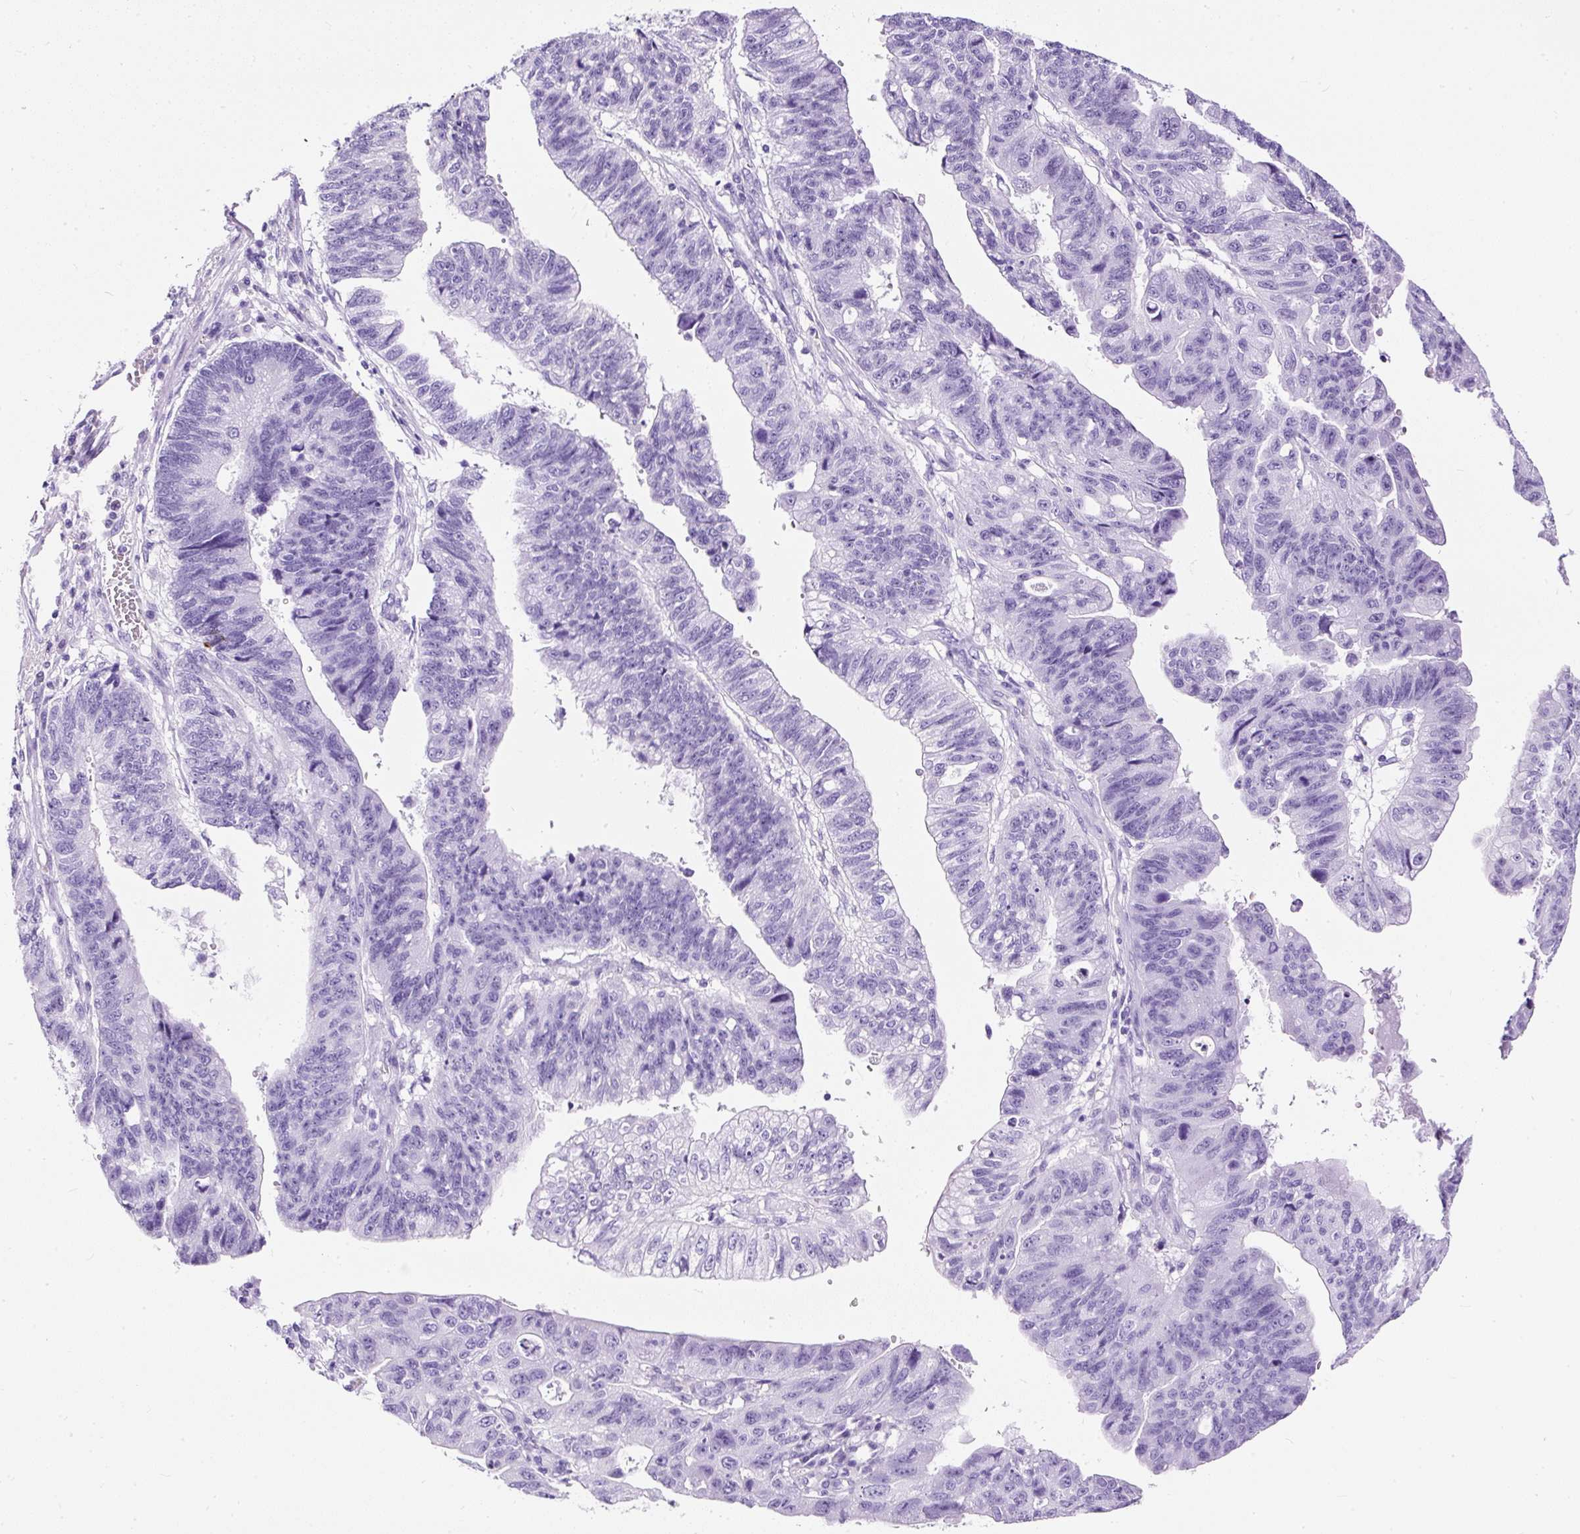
{"staining": {"intensity": "negative", "quantity": "none", "location": "none"}, "tissue": "stomach cancer", "cell_type": "Tumor cells", "image_type": "cancer", "snomed": [{"axis": "morphology", "description": "Adenocarcinoma, NOS"}, {"axis": "topography", "description": "Stomach"}], "caption": "Stomach cancer was stained to show a protein in brown. There is no significant positivity in tumor cells. The staining is performed using DAB (3,3'-diaminobenzidine) brown chromogen with nuclei counter-stained in using hematoxylin.", "gene": "NTS", "patient": {"sex": "male", "age": 59}}